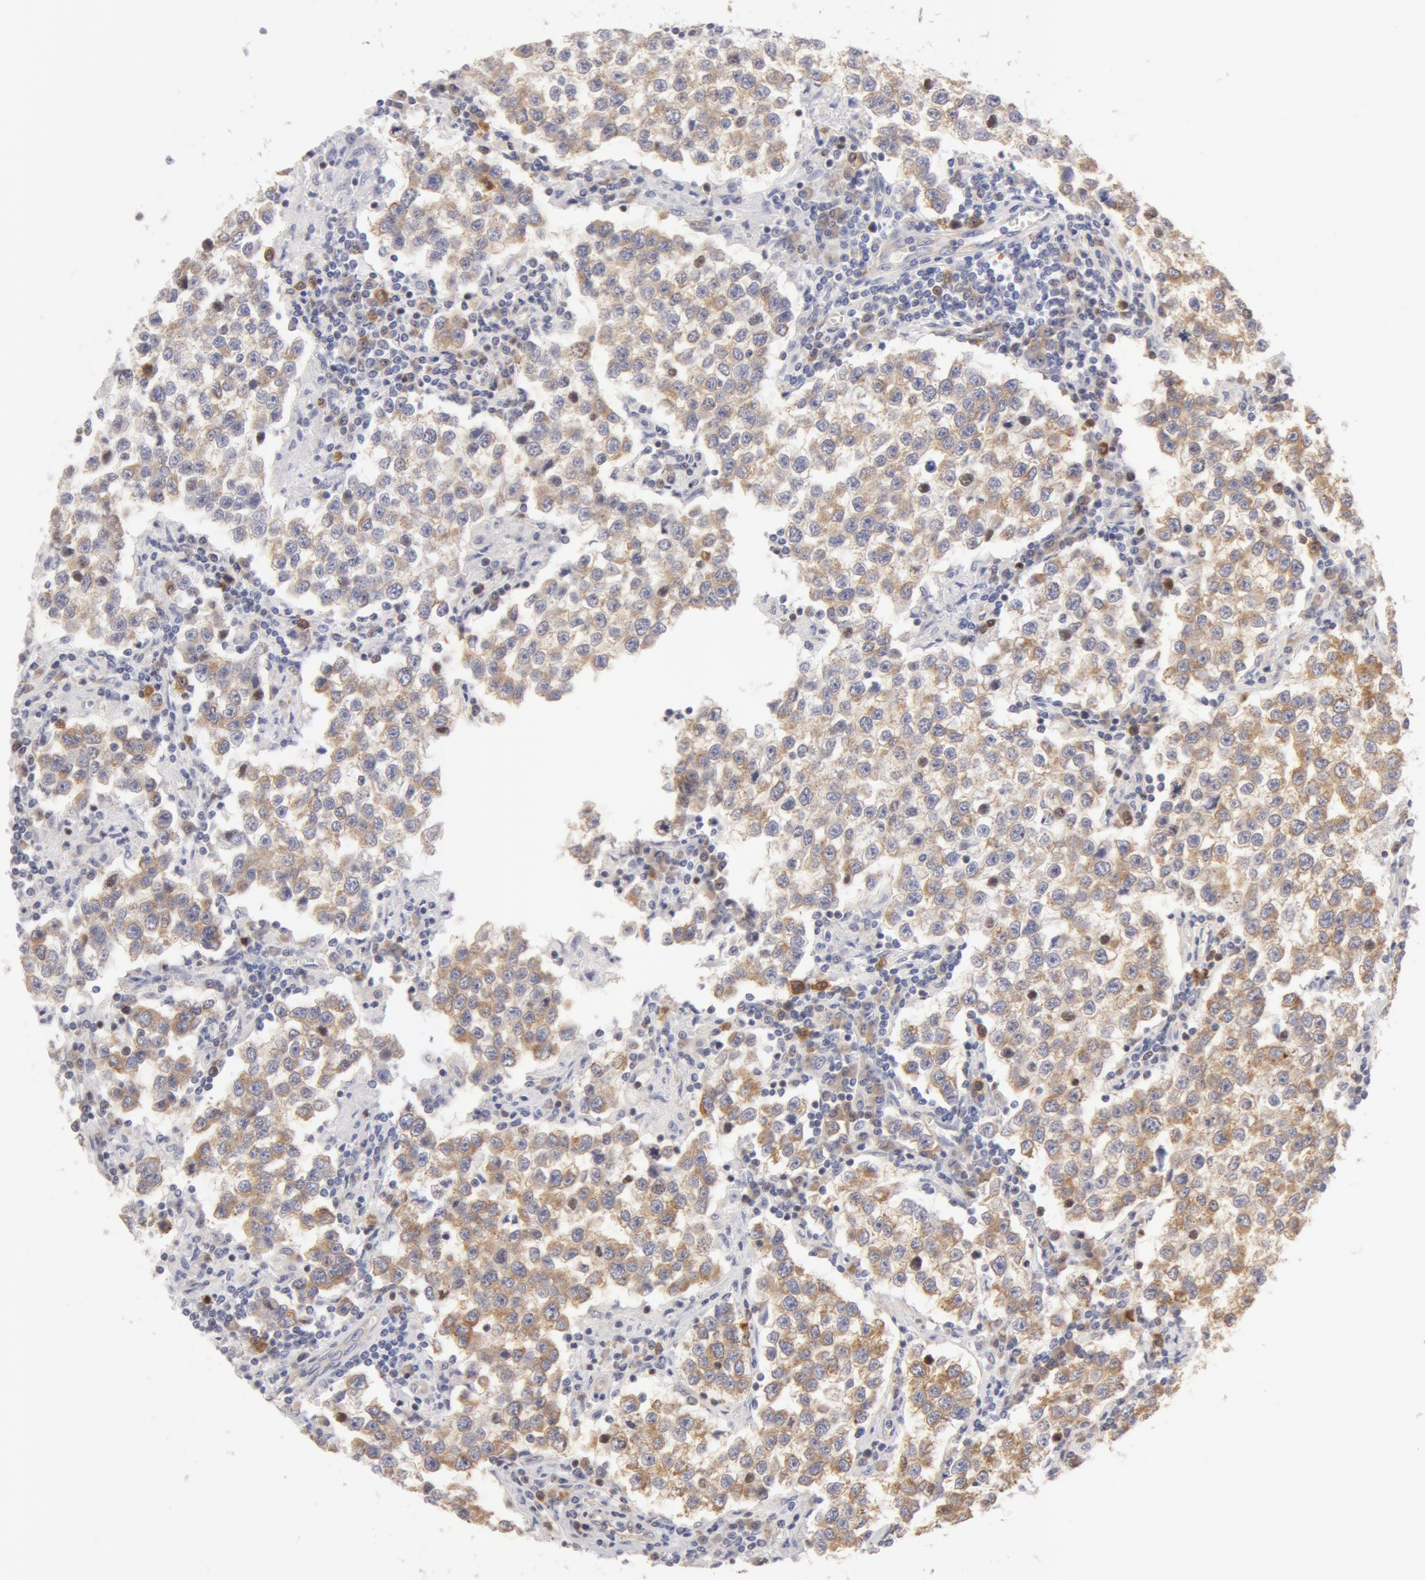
{"staining": {"intensity": "moderate", "quantity": ">75%", "location": "cytoplasmic/membranous"}, "tissue": "testis cancer", "cell_type": "Tumor cells", "image_type": "cancer", "snomed": [{"axis": "morphology", "description": "Seminoma, NOS"}, {"axis": "topography", "description": "Testis"}], "caption": "Seminoma (testis) was stained to show a protein in brown. There is medium levels of moderate cytoplasmic/membranous expression in approximately >75% of tumor cells.", "gene": "DDX3Y", "patient": {"sex": "male", "age": 36}}